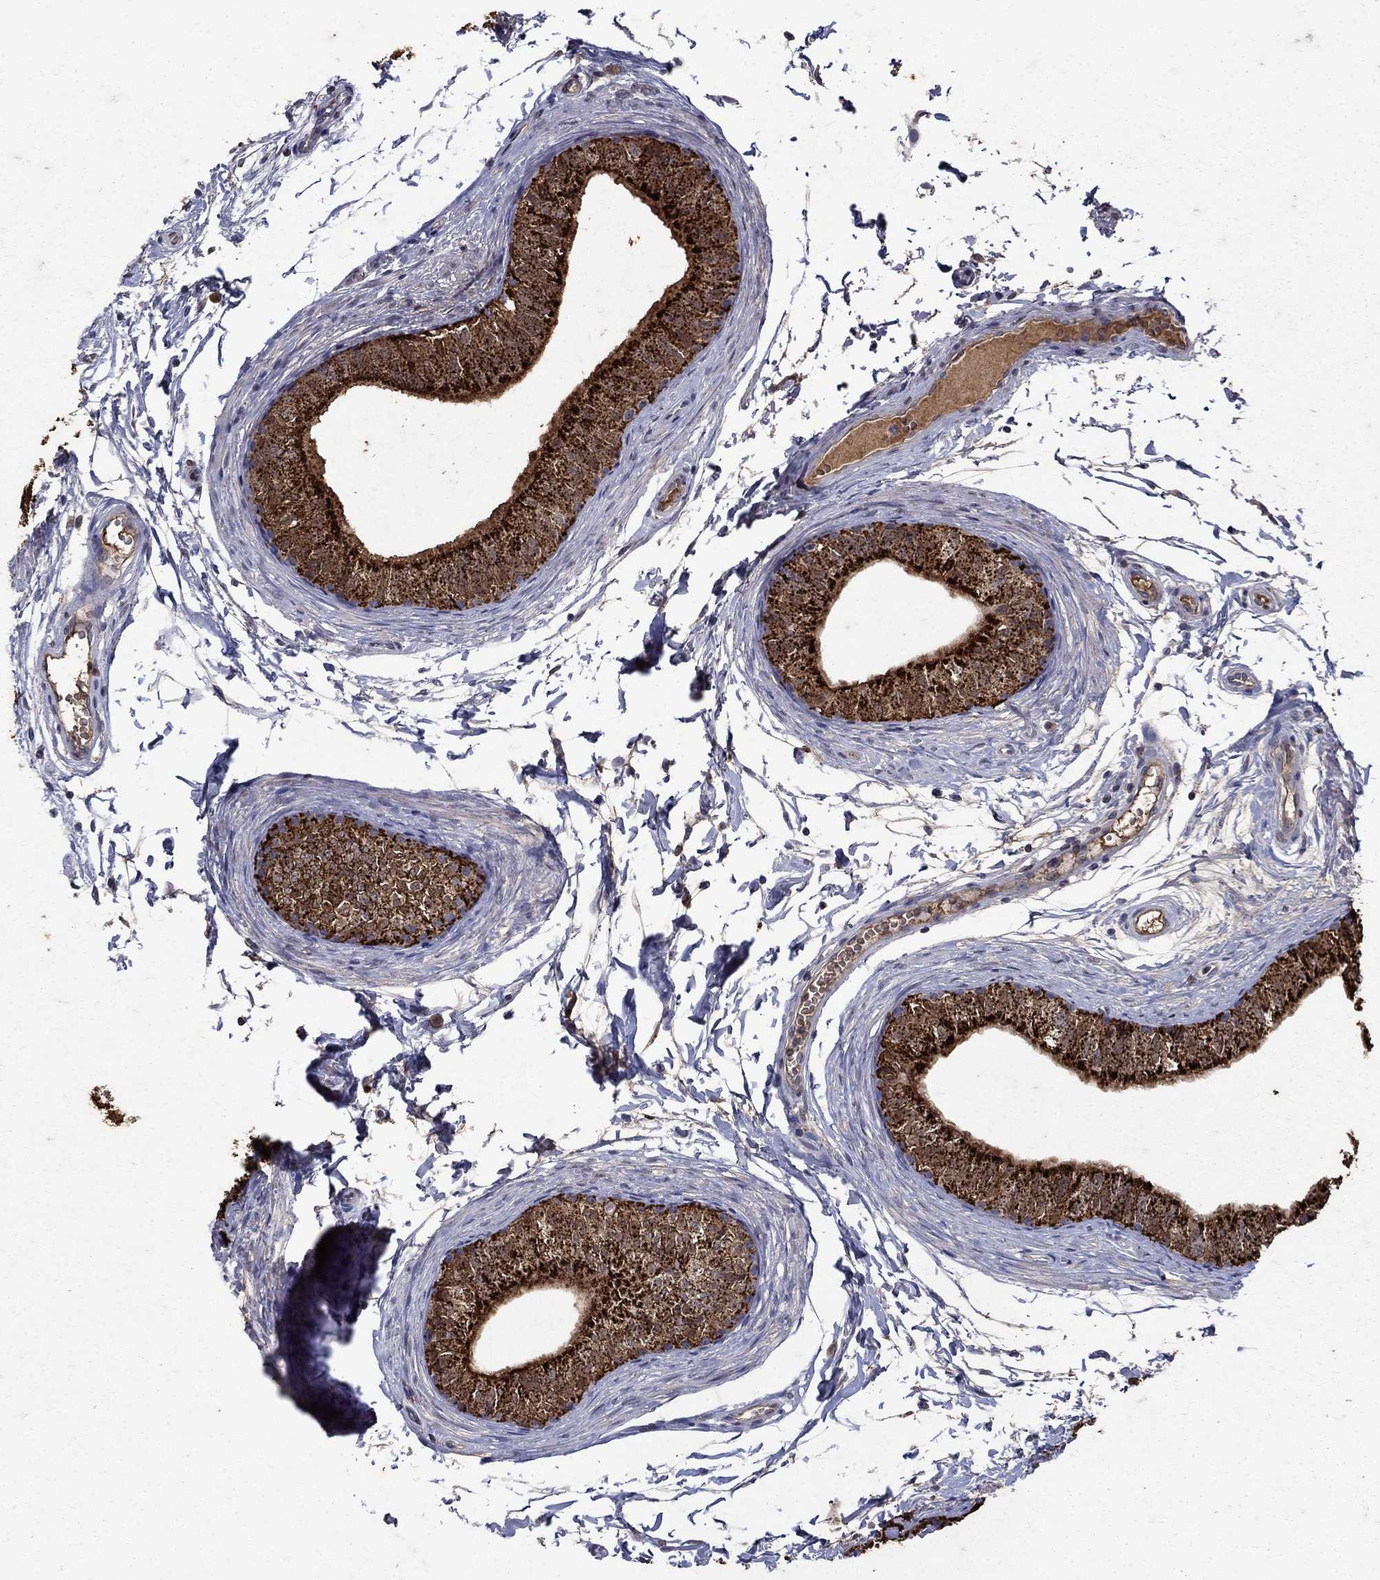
{"staining": {"intensity": "strong", "quantity": ">75%", "location": "cytoplasmic/membranous"}, "tissue": "epididymis", "cell_type": "Glandular cells", "image_type": "normal", "snomed": [{"axis": "morphology", "description": "Normal tissue, NOS"}, {"axis": "topography", "description": "Epididymis"}], "caption": "DAB immunohistochemical staining of unremarkable epididymis shows strong cytoplasmic/membranous protein expression in about >75% of glandular cells.", "gene": "NPC2", "patient": {"sex": "male", "age": 22}}